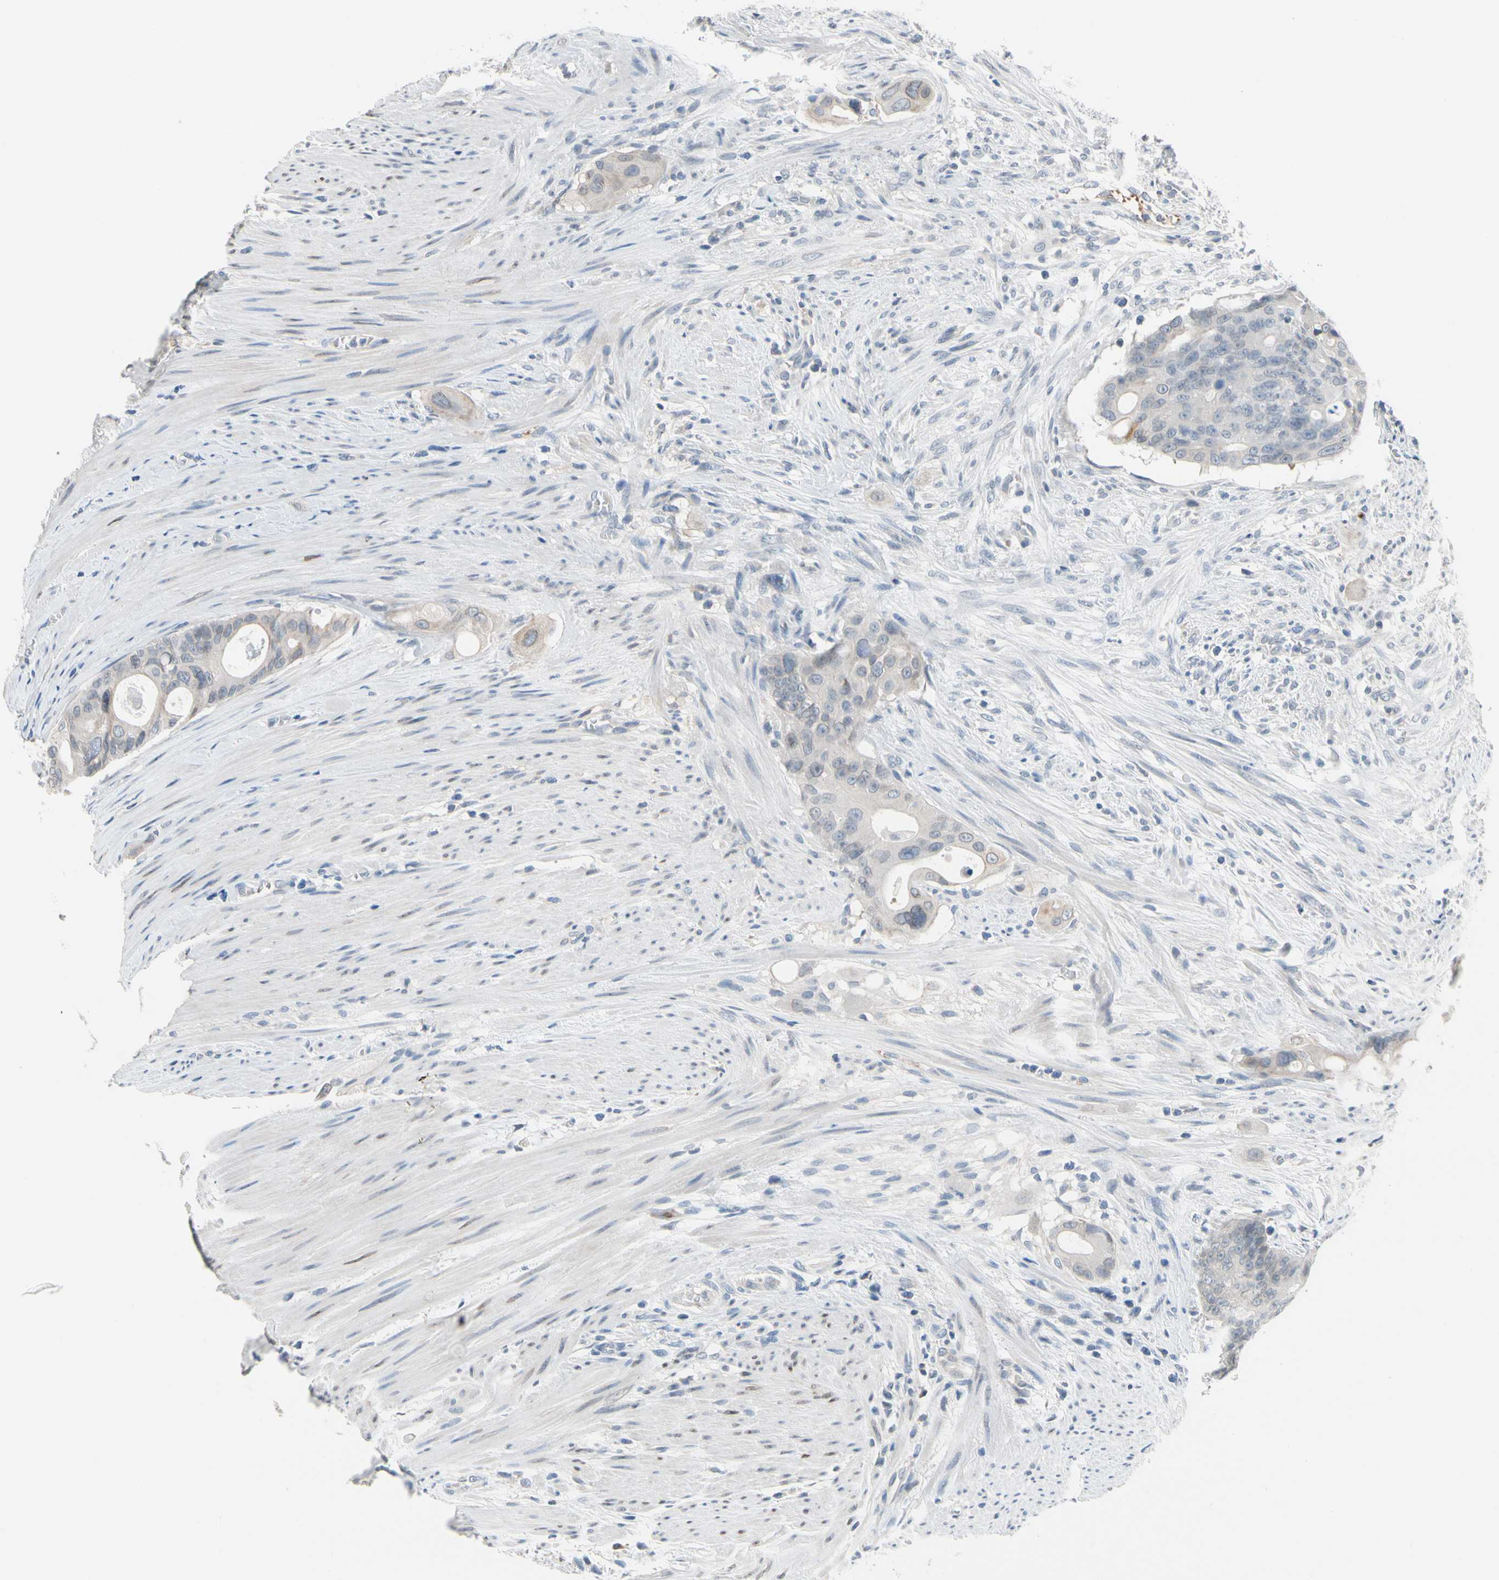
{"staining": {"intensity": "negative", "quantity": "none", "location": "none"}, "tissue": "colorectal cancer", "cell_type": "Tumor cells", "image_type": "cancer", "snomed": [{"axis": "morphology", "description": "Adenocarcinoma, NOS"}, {"axis": "topography", "description": "Colon"}], "caption": "The micrograph reveals no significant expression in tumor cells of adenocarcinoma (colorectal).", "gene": "CNDP1", "patient": {"sex": "female", "age": 57}}